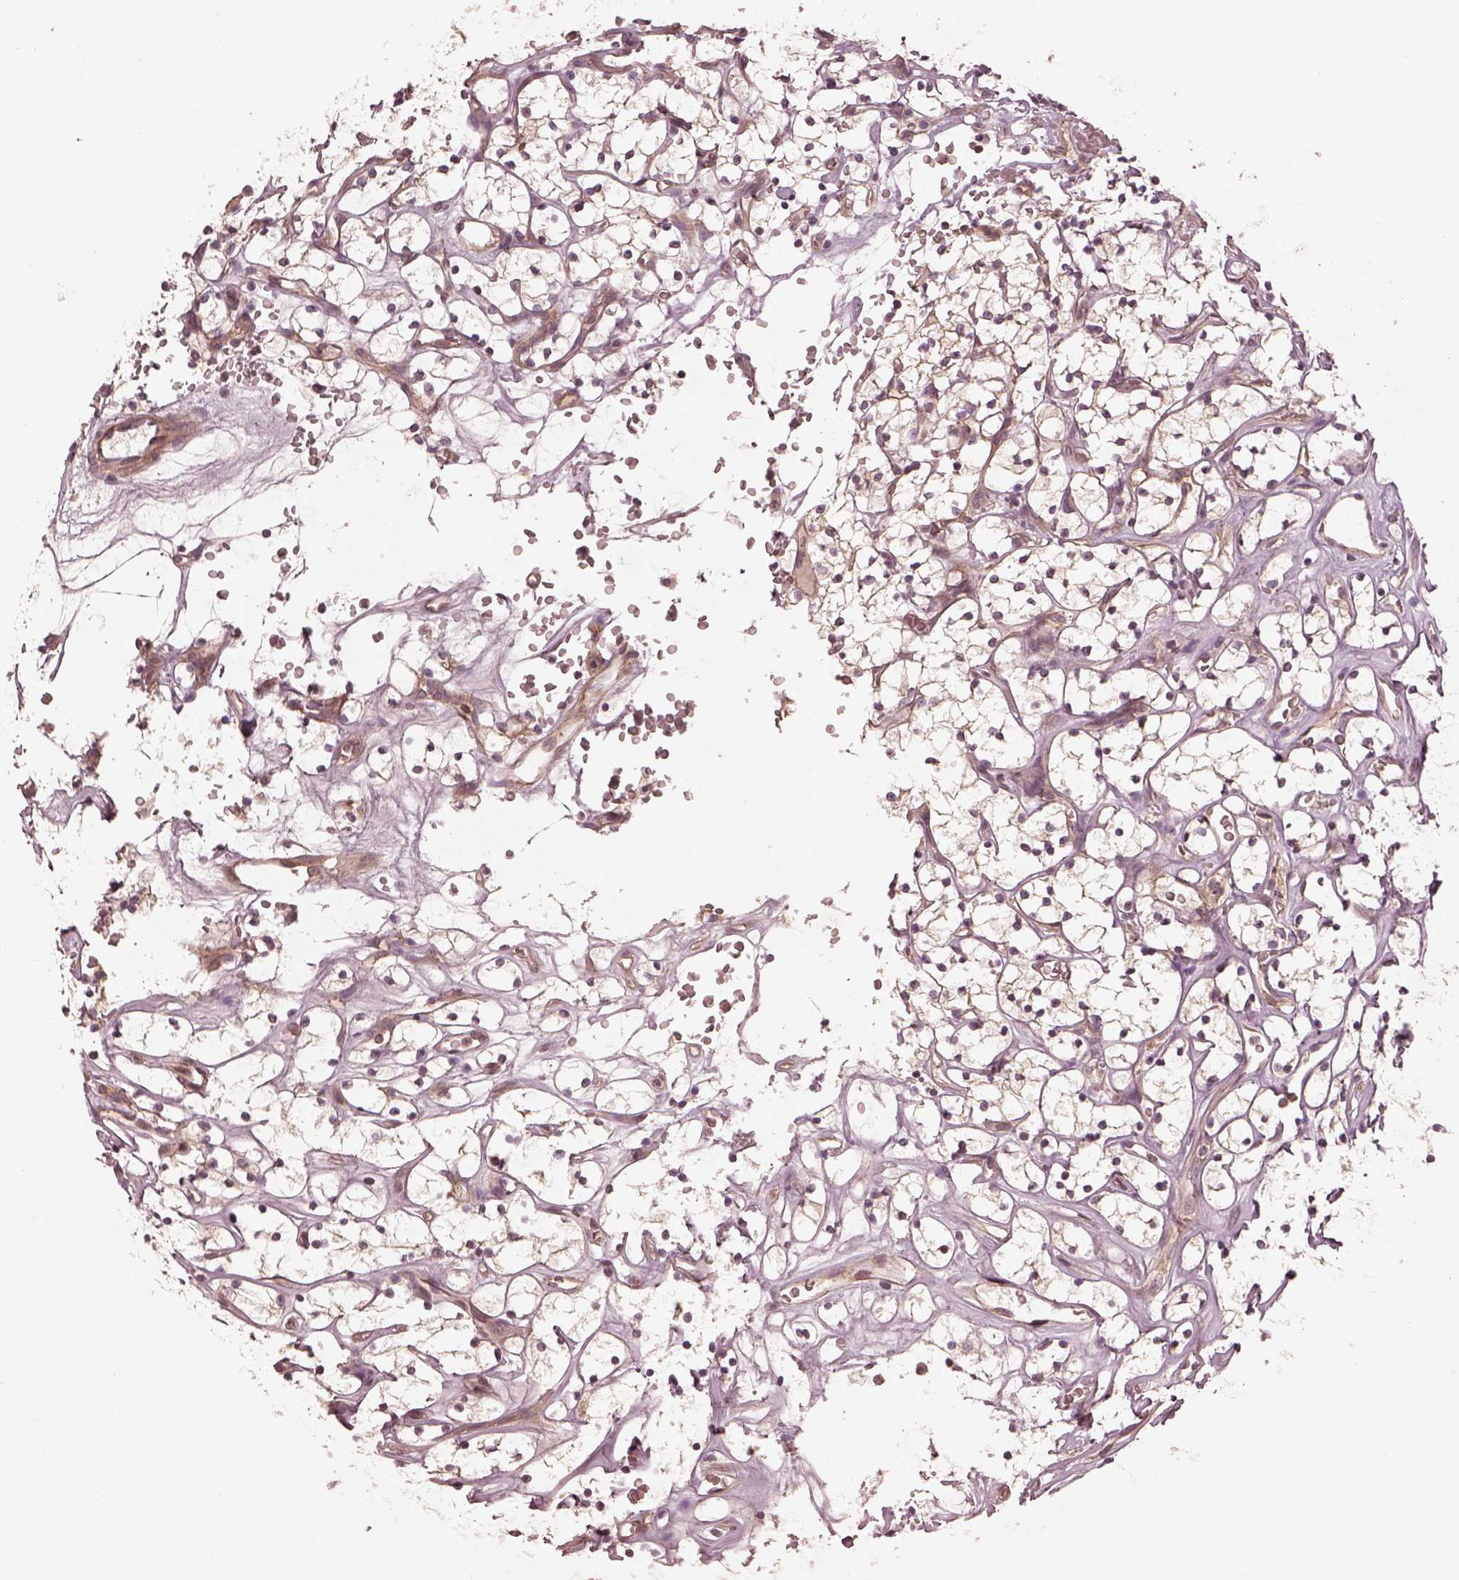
{"staining": {"intensity": "weak", "quantity": ">75%", "location": "cytoplasmic/membranous"}, "tissue": "renal cancer", "cell_type": "Tumor cells", "image_type": "cancer", "snomed": [{"axis": "morphology", "description": "Adenocarcinoma, NOS"}, {"axis": "topography", "description": "Kidney"}], "caption": "DAB (3,3'-diaminobenzidine) immunohistochemical staining of human renal cancer (adenocarcinoma) exhibits weak cytoplasmic/membranous protein positivity in approximately >75% of tumor cells.", "gene": "FAM107B", "patient": {"sex": "female", "age": 64}}